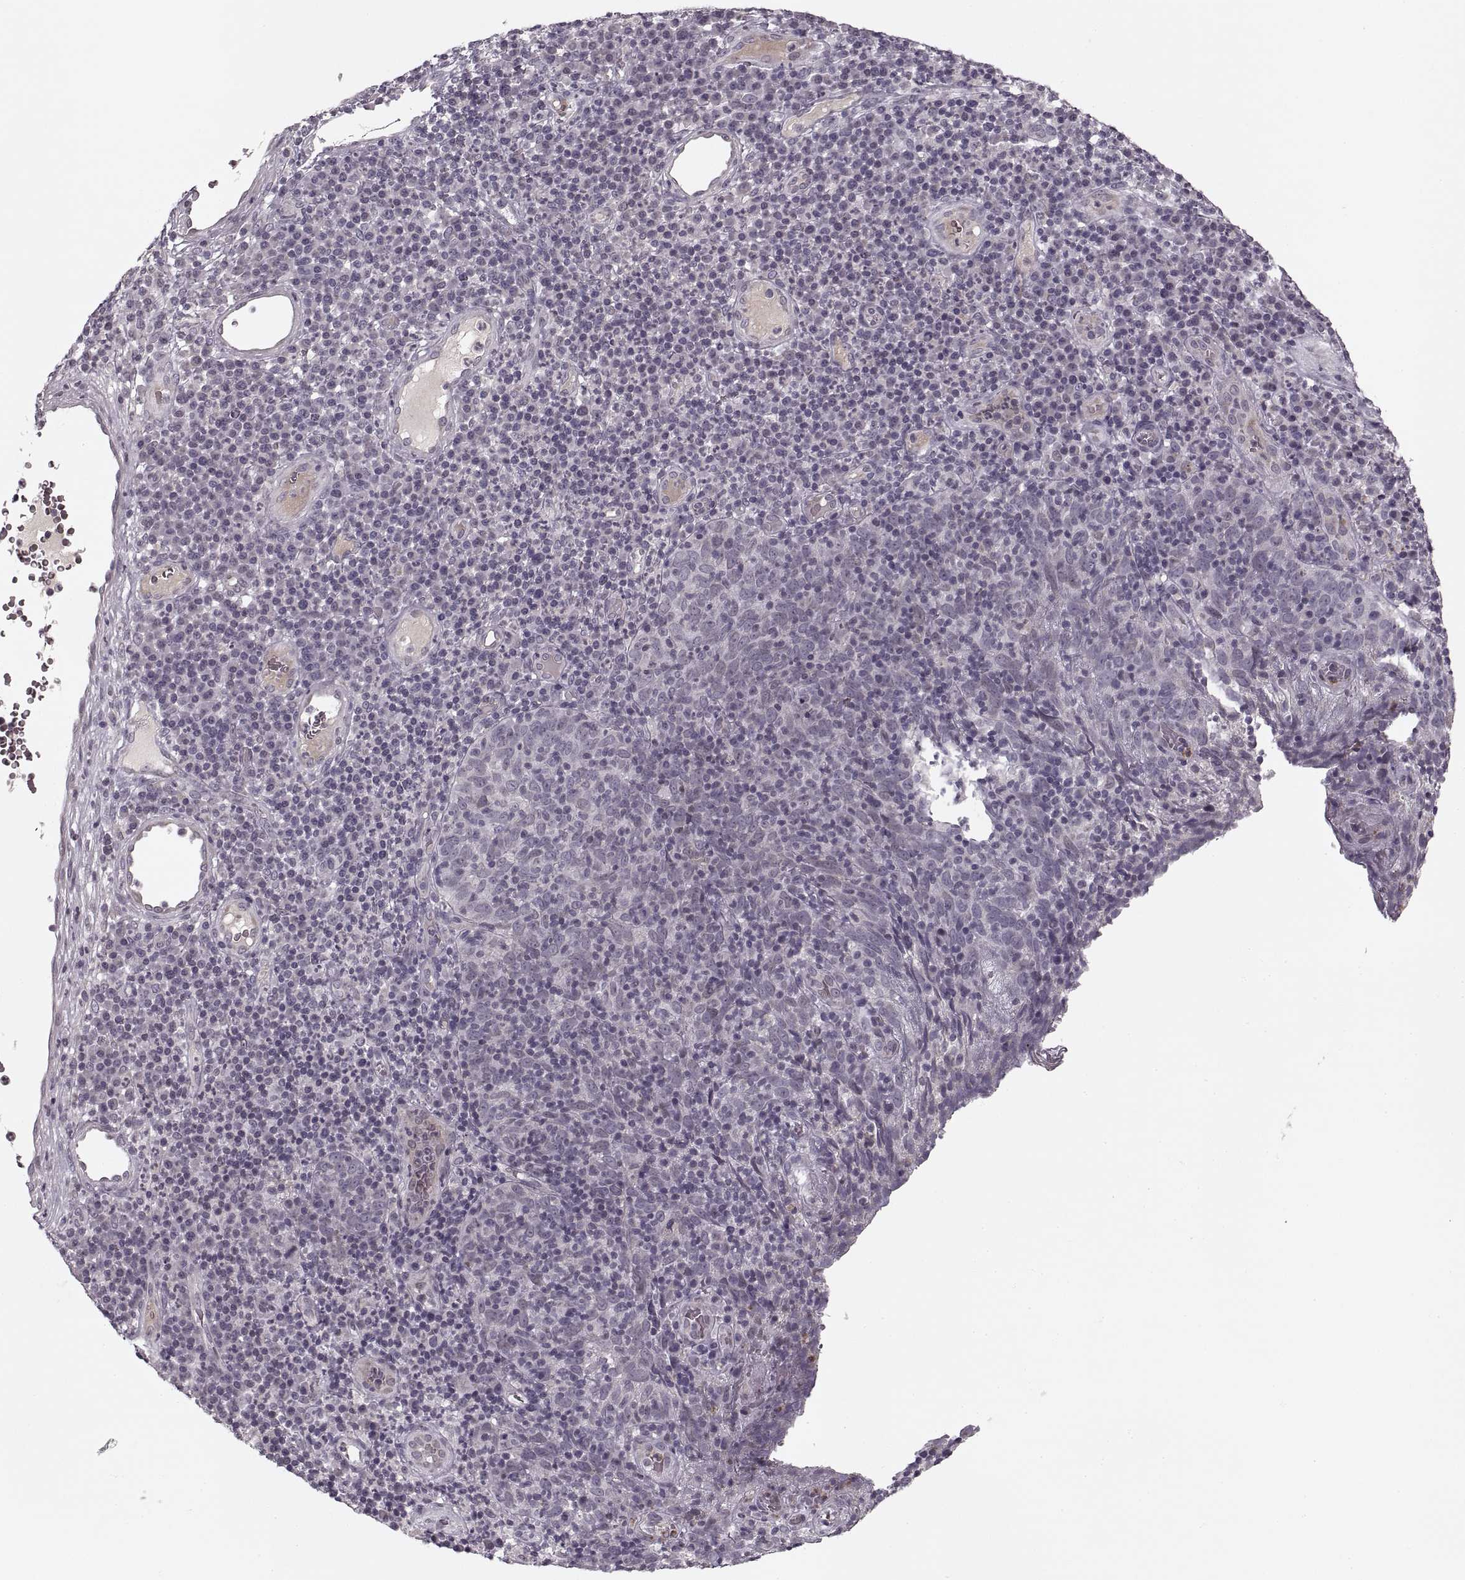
{"staining": {"intensity": "negative", "quantity": "none", "location": "none"}, "tissue": "skin cancer", "cell_type": "Tumor cells", "image_type": "cancer", "snomed": [{"axis": "morphology", "description": "Squamous cell carcinoma, NOS"}, {"axis": "topography", "description": "Skin"}, {"axis": "topography", "description": "Anal"}], "caption": "This is an IHC micrograph of skin squamous cell carcinoma. There is no expression in tumor cells.", "gene": "ASIC3", "patient": {"sex": "female", "age": 51}}